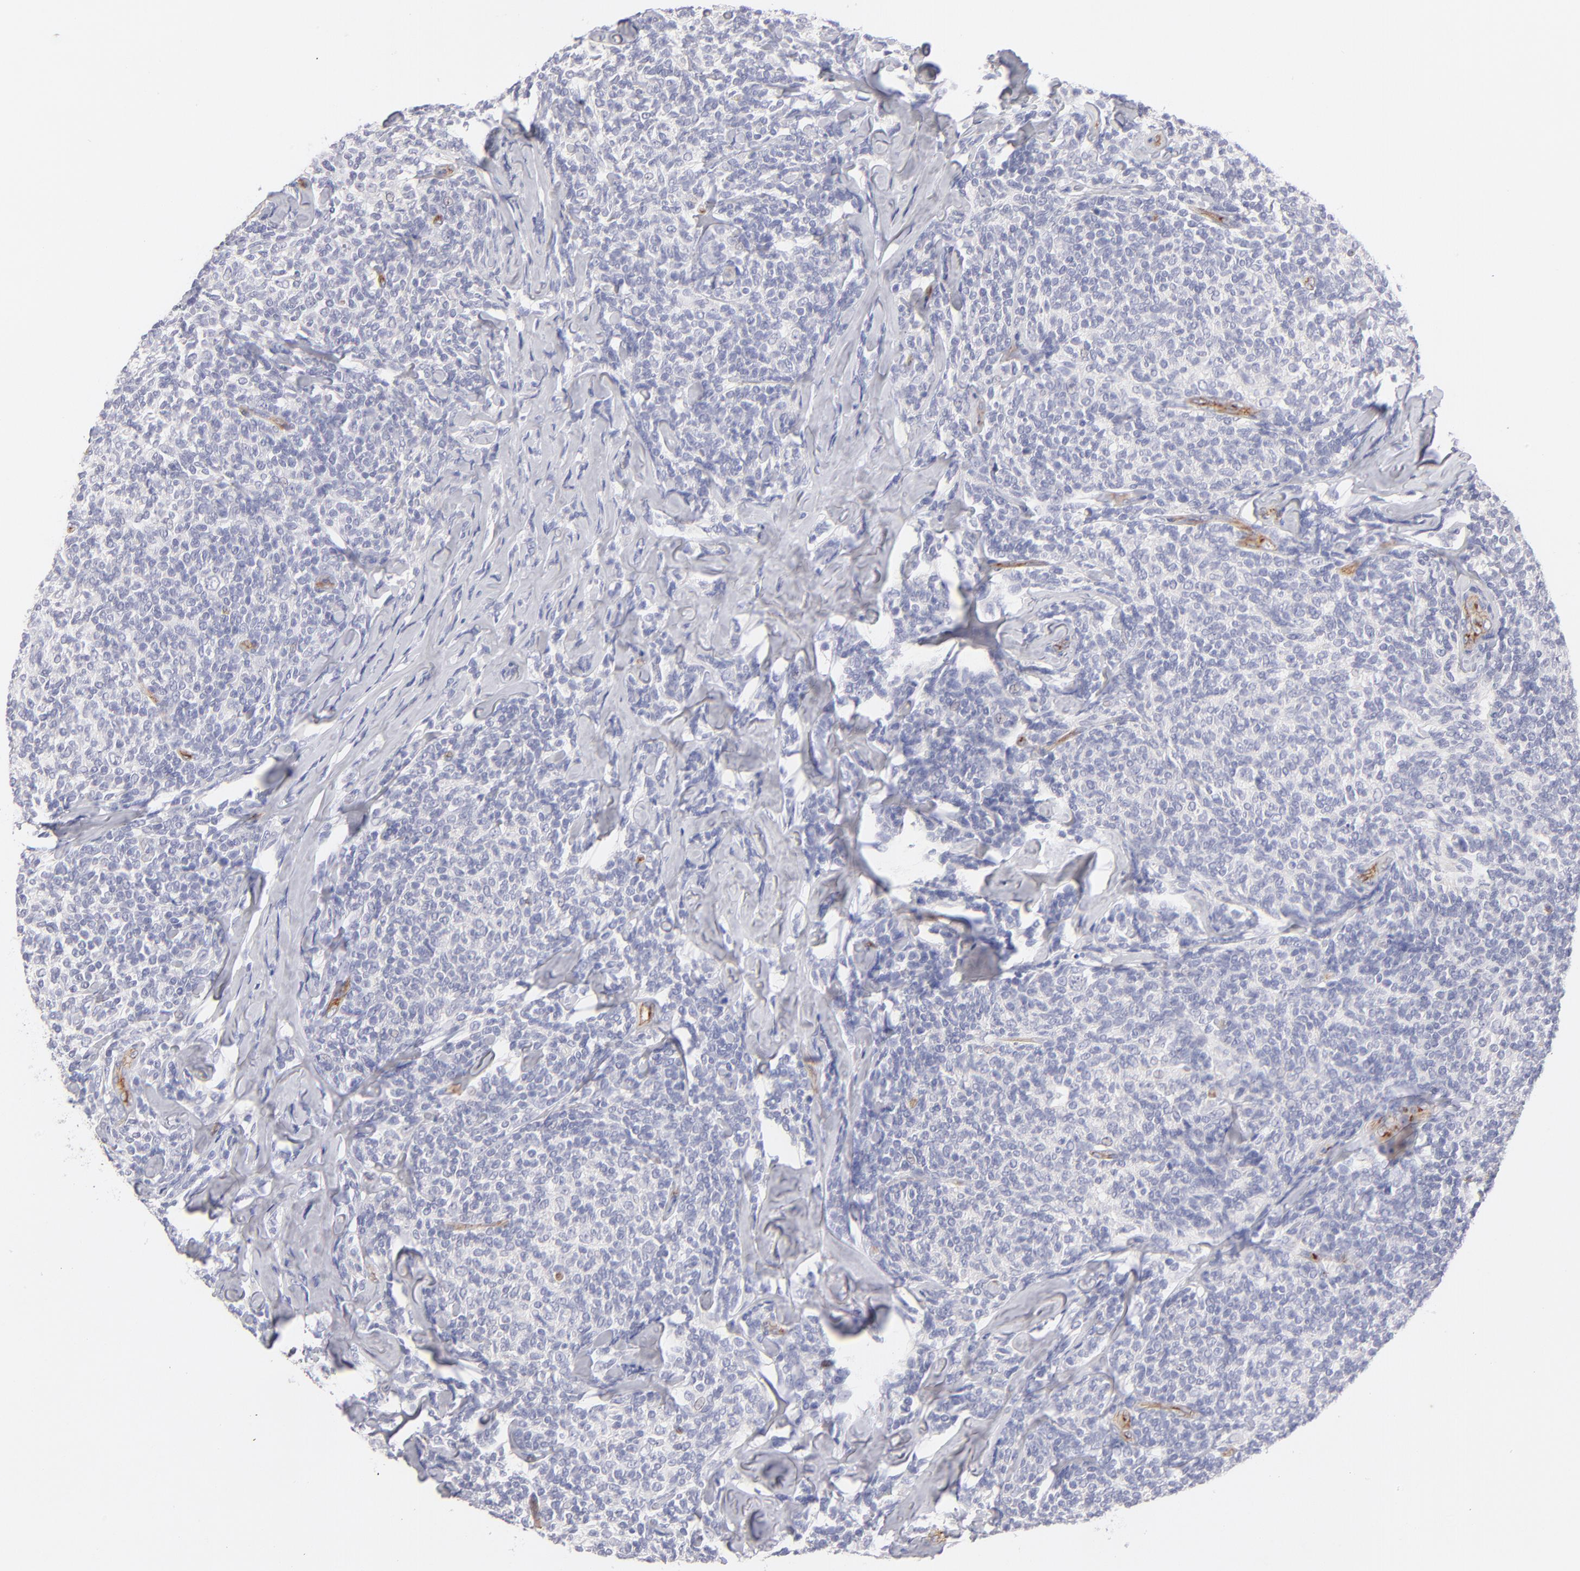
{"staining": {"intensity": "negative", "quantity": "none", "location": "none"}, "tissue": "lymphoma", "cell_type": "Tumor cells", "image_type": "cancer", "snomed": [{"axis": "morphology", "description": "Malignant lymphoma, non-Hodgkin's type, Low grade"}, {"axis": "topography", "description": "Lymph node"}], "caption": "An immunohistochemistry (IHC) histopathology image of malignant lymphoma, non-Hodgkin's type (low-grade) is shown. There is no staining in tumor cells of malignant lymphoma, non-Hodgkin's type (low-grade).", "gene": "PLVAP", "patient": {"sex": "female", "age": 56}}